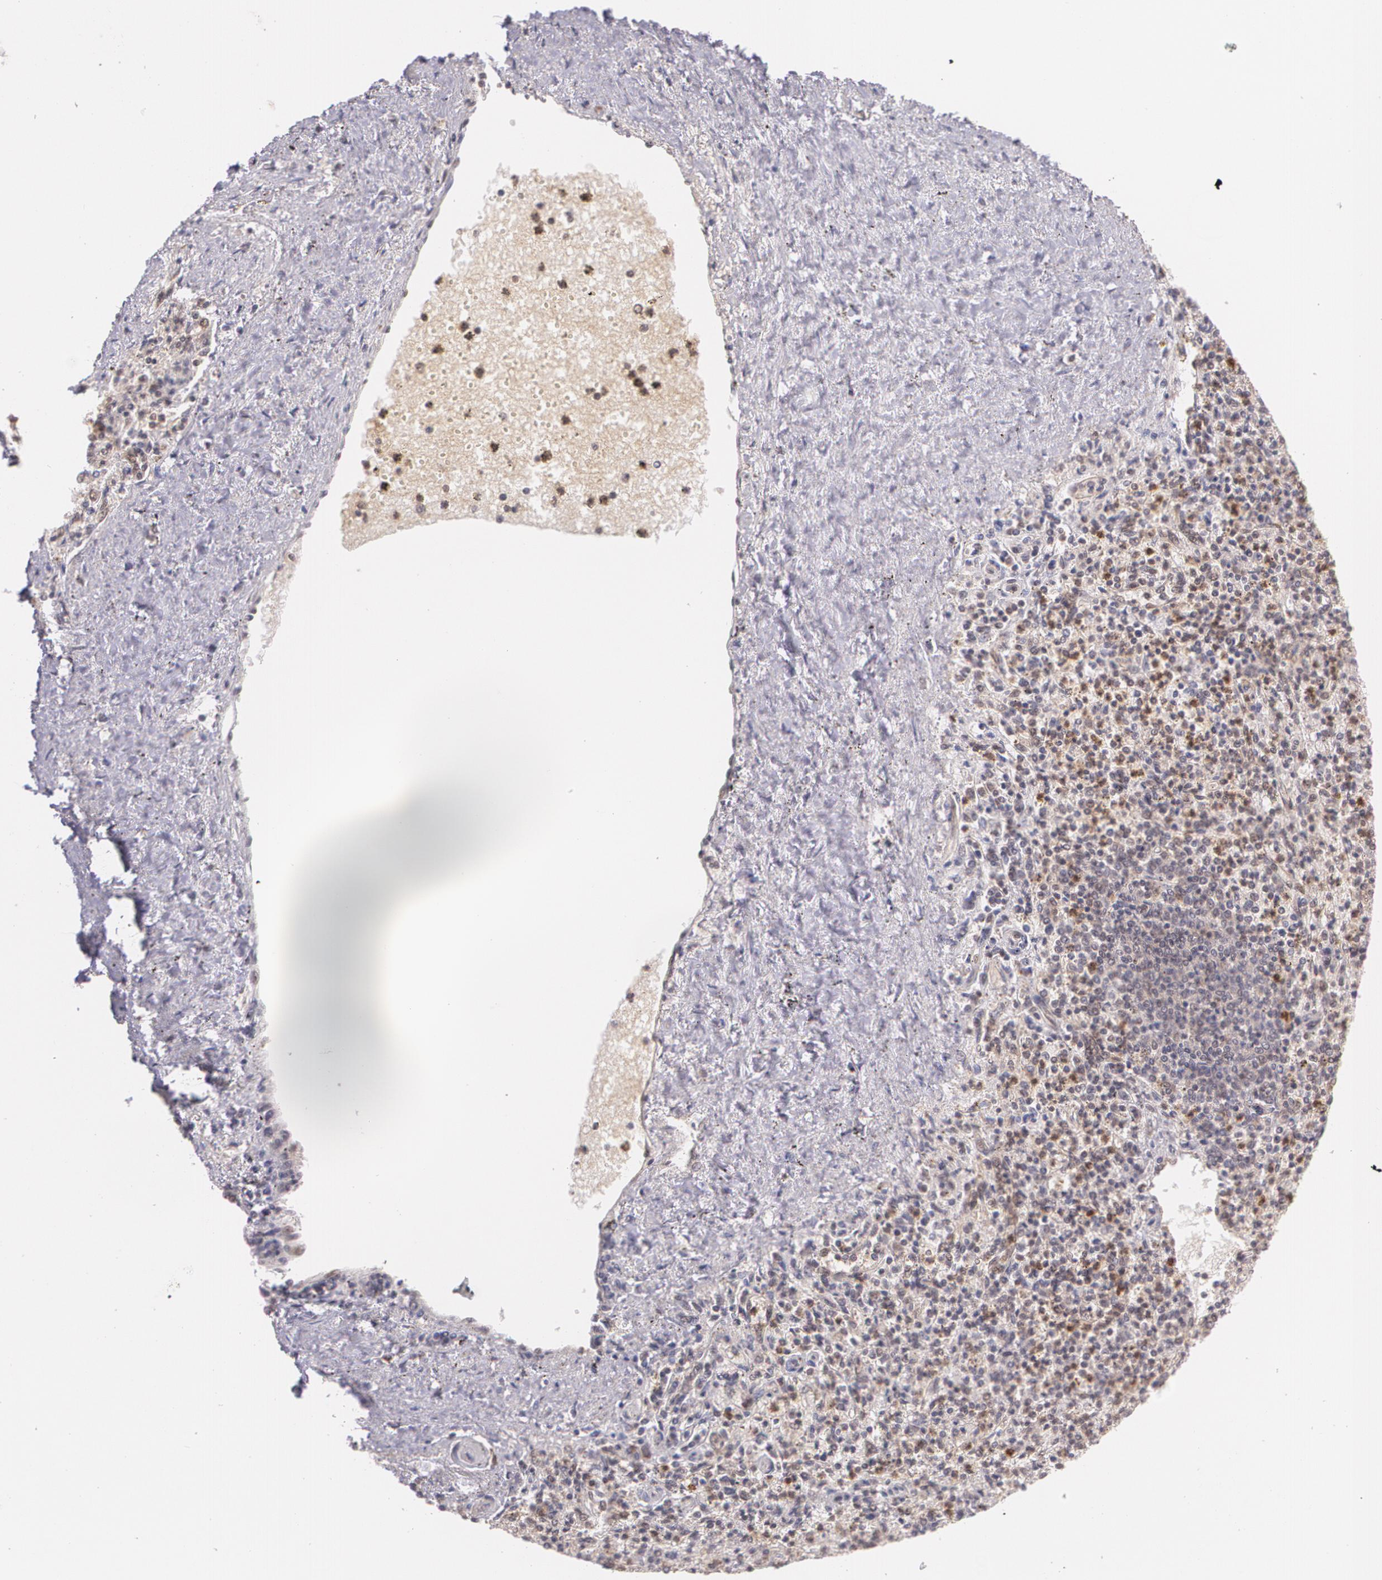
{"staining": {"intensity": "weak", "quantity": "<25%", "location": "cytoplasmic/membranous,nuclear"}, "tissue": "spleen", "cell_type": "Cells in red pulp", "image_type": "normal", "snomed": [{"axis": "morphology", "description": "Normal tissue, NOS"}, {"axis": "topography", "description": "Spleen"}], "caption": "The photomicrograph shows no significant staining in cells in red pulp of spleen.", "gene": "CUL2", "patient": {"sex": "male", "age": 72}}